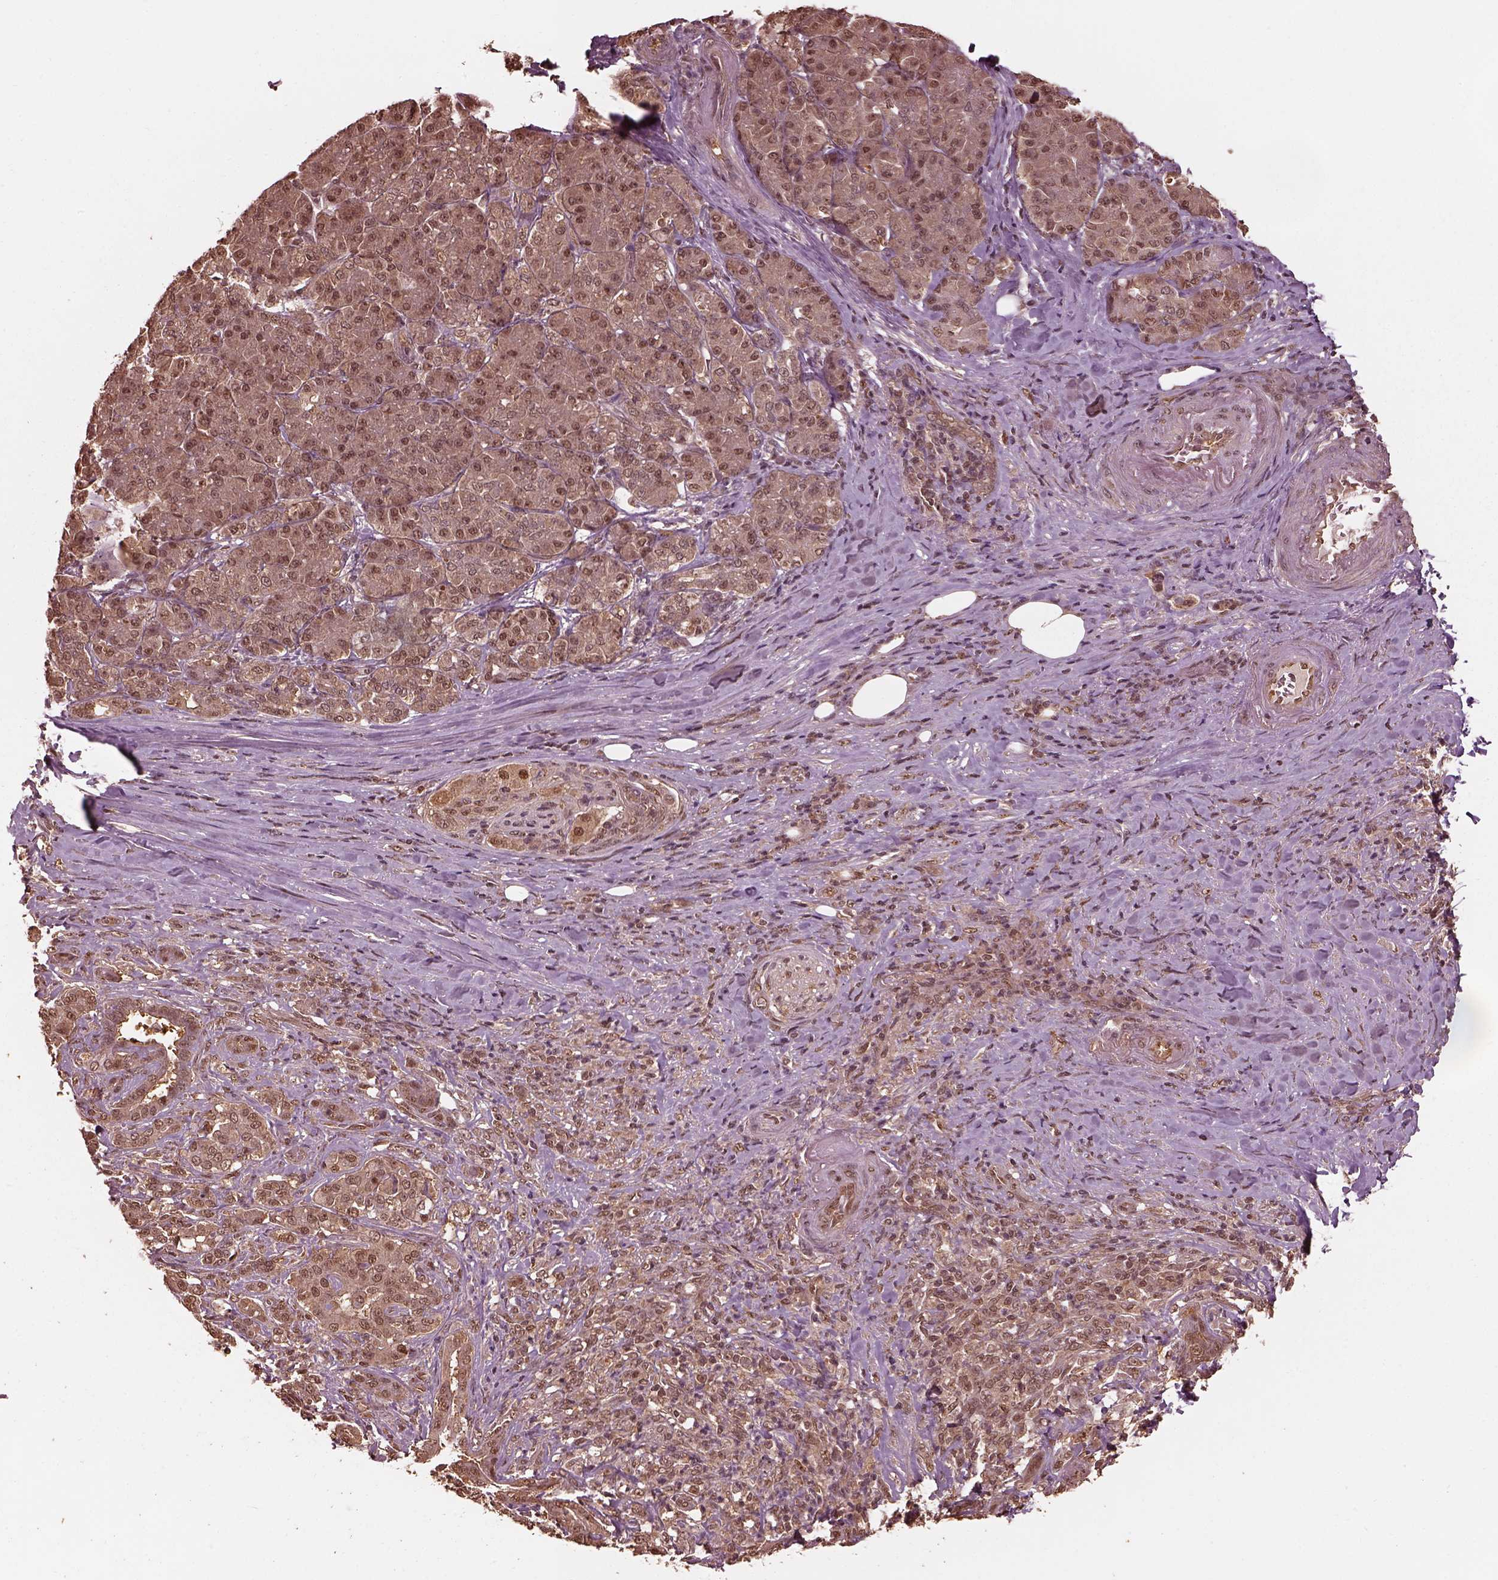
{"staining": {"intensity": "weak", "quantity": ">75%", "location": "cytoplasmic/membranous,nuclear"}, "tissue": "pancreatic cancer", "cell_type": "Tumor cells", "image_type": "cancer", "snomed": [{"axis": "morphology", "description": "Normal tissue, NOS"}, {"axis": "morphology", "description": "Inflammation, NOS"}, {"axis": "morphology", "description": "Adenocarcinoma, NOS"}, {"axis": "topography", "description": "Pancreas"}], "caption": "Immunohistochemical staining of pancreatic adenocarcinoma demonstrates weak cytoplasmic/membranous and nuclear protein staining in approximately >75% of tumor cells.", "gene": "PSMC5", "patient": {"sex": "male", "age": 57}}